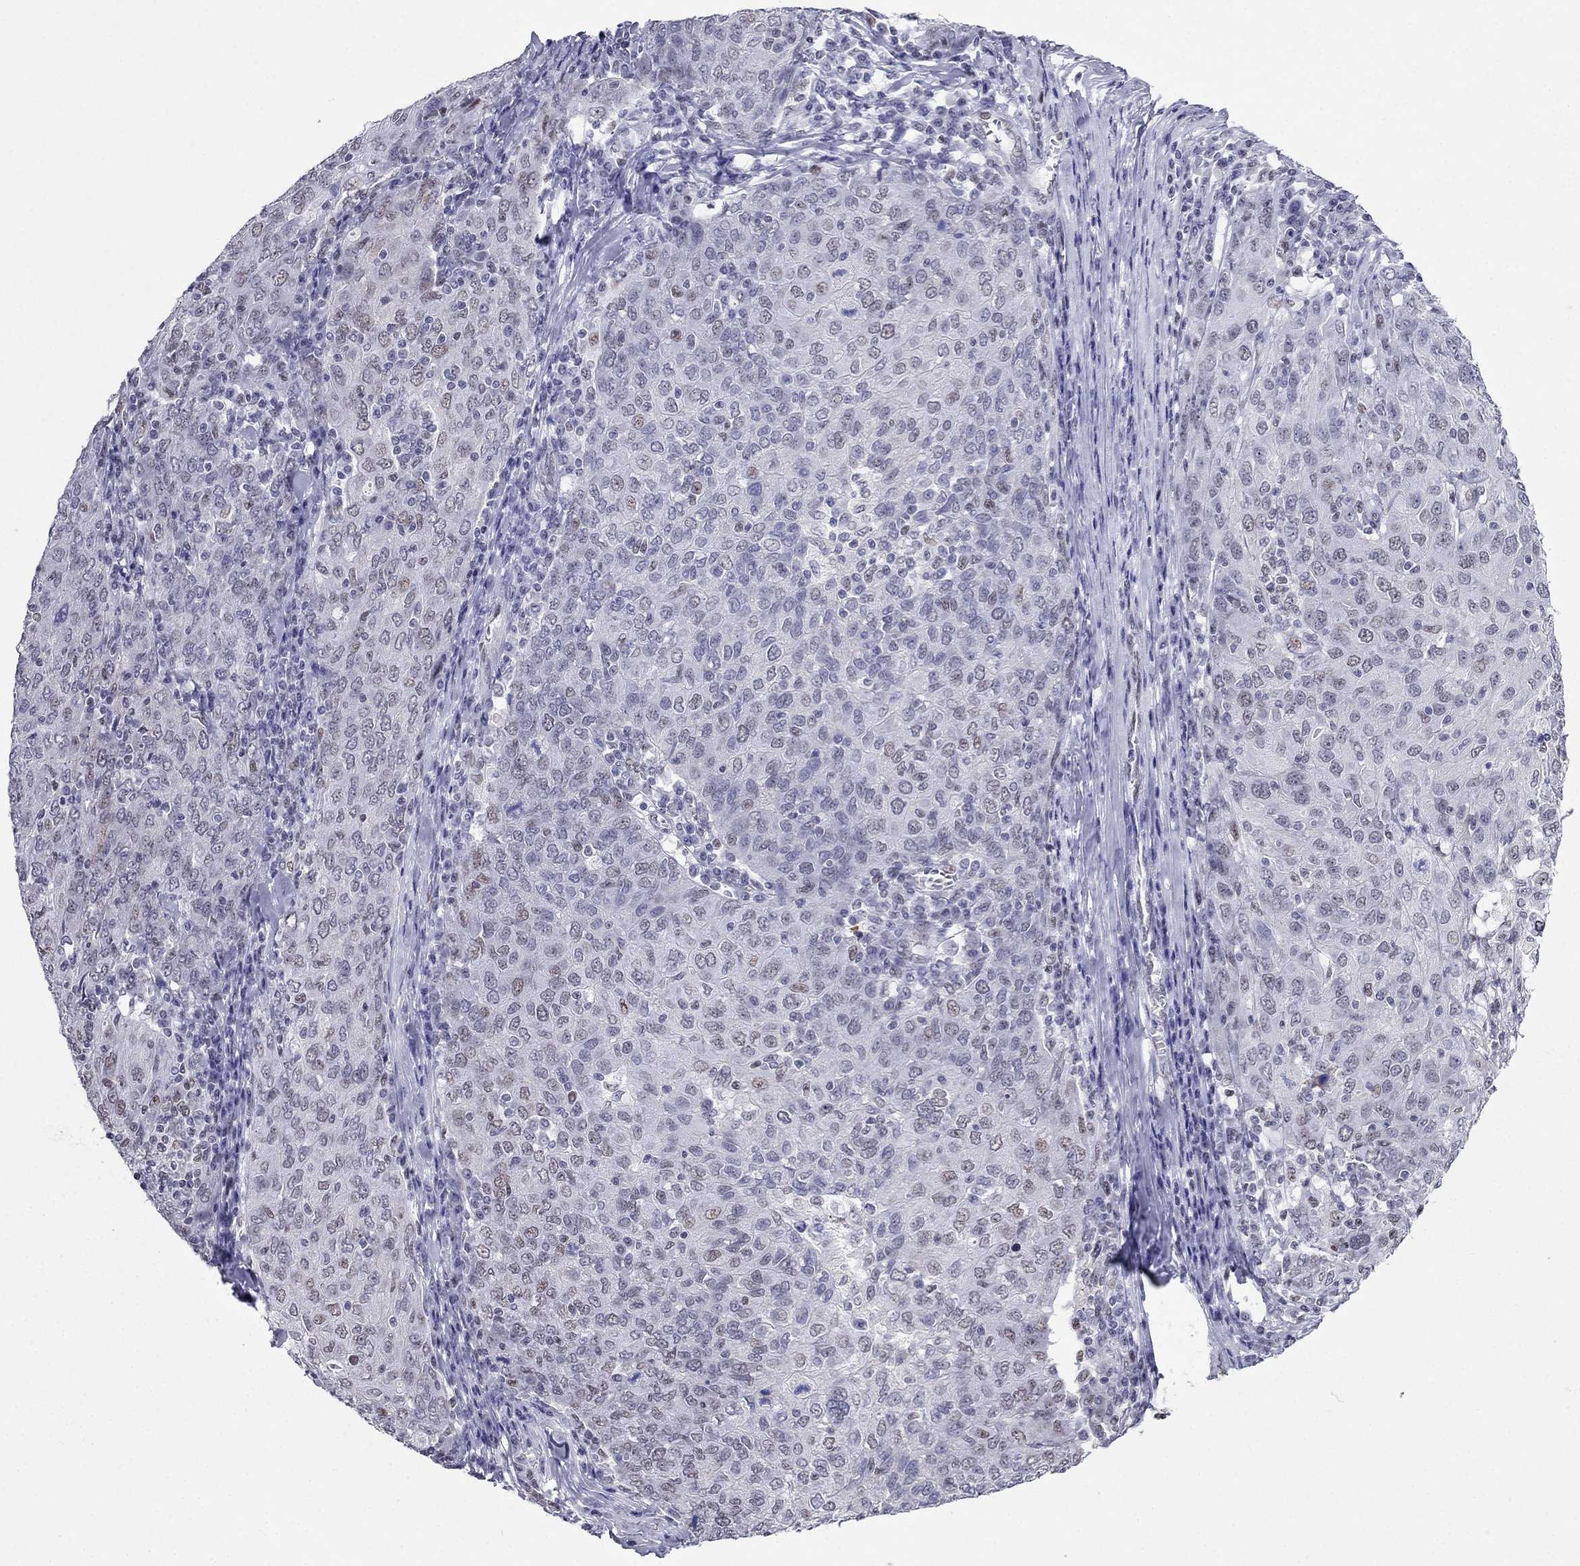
{"staining": {"intensity": "weak", "quantity": "<25%", "location": "nuclear"}, "tissue": "ovarian cancer", "cell_type": "Tumor cells", "image_type": "cancer", "snomed": [{"axis": "morphology", "description": "Carcinoma, endometroid"}, {"axis": "topography", "description": "Ovary"}], "caption": "This is an immunohistochemistry (IHC) photomicrograph of ovarian cancer (endometroid carcinoma). There is no positivity in tumor cells.", "gene": "PPM1G", "patient": {"sex": "female", "age": 50}}